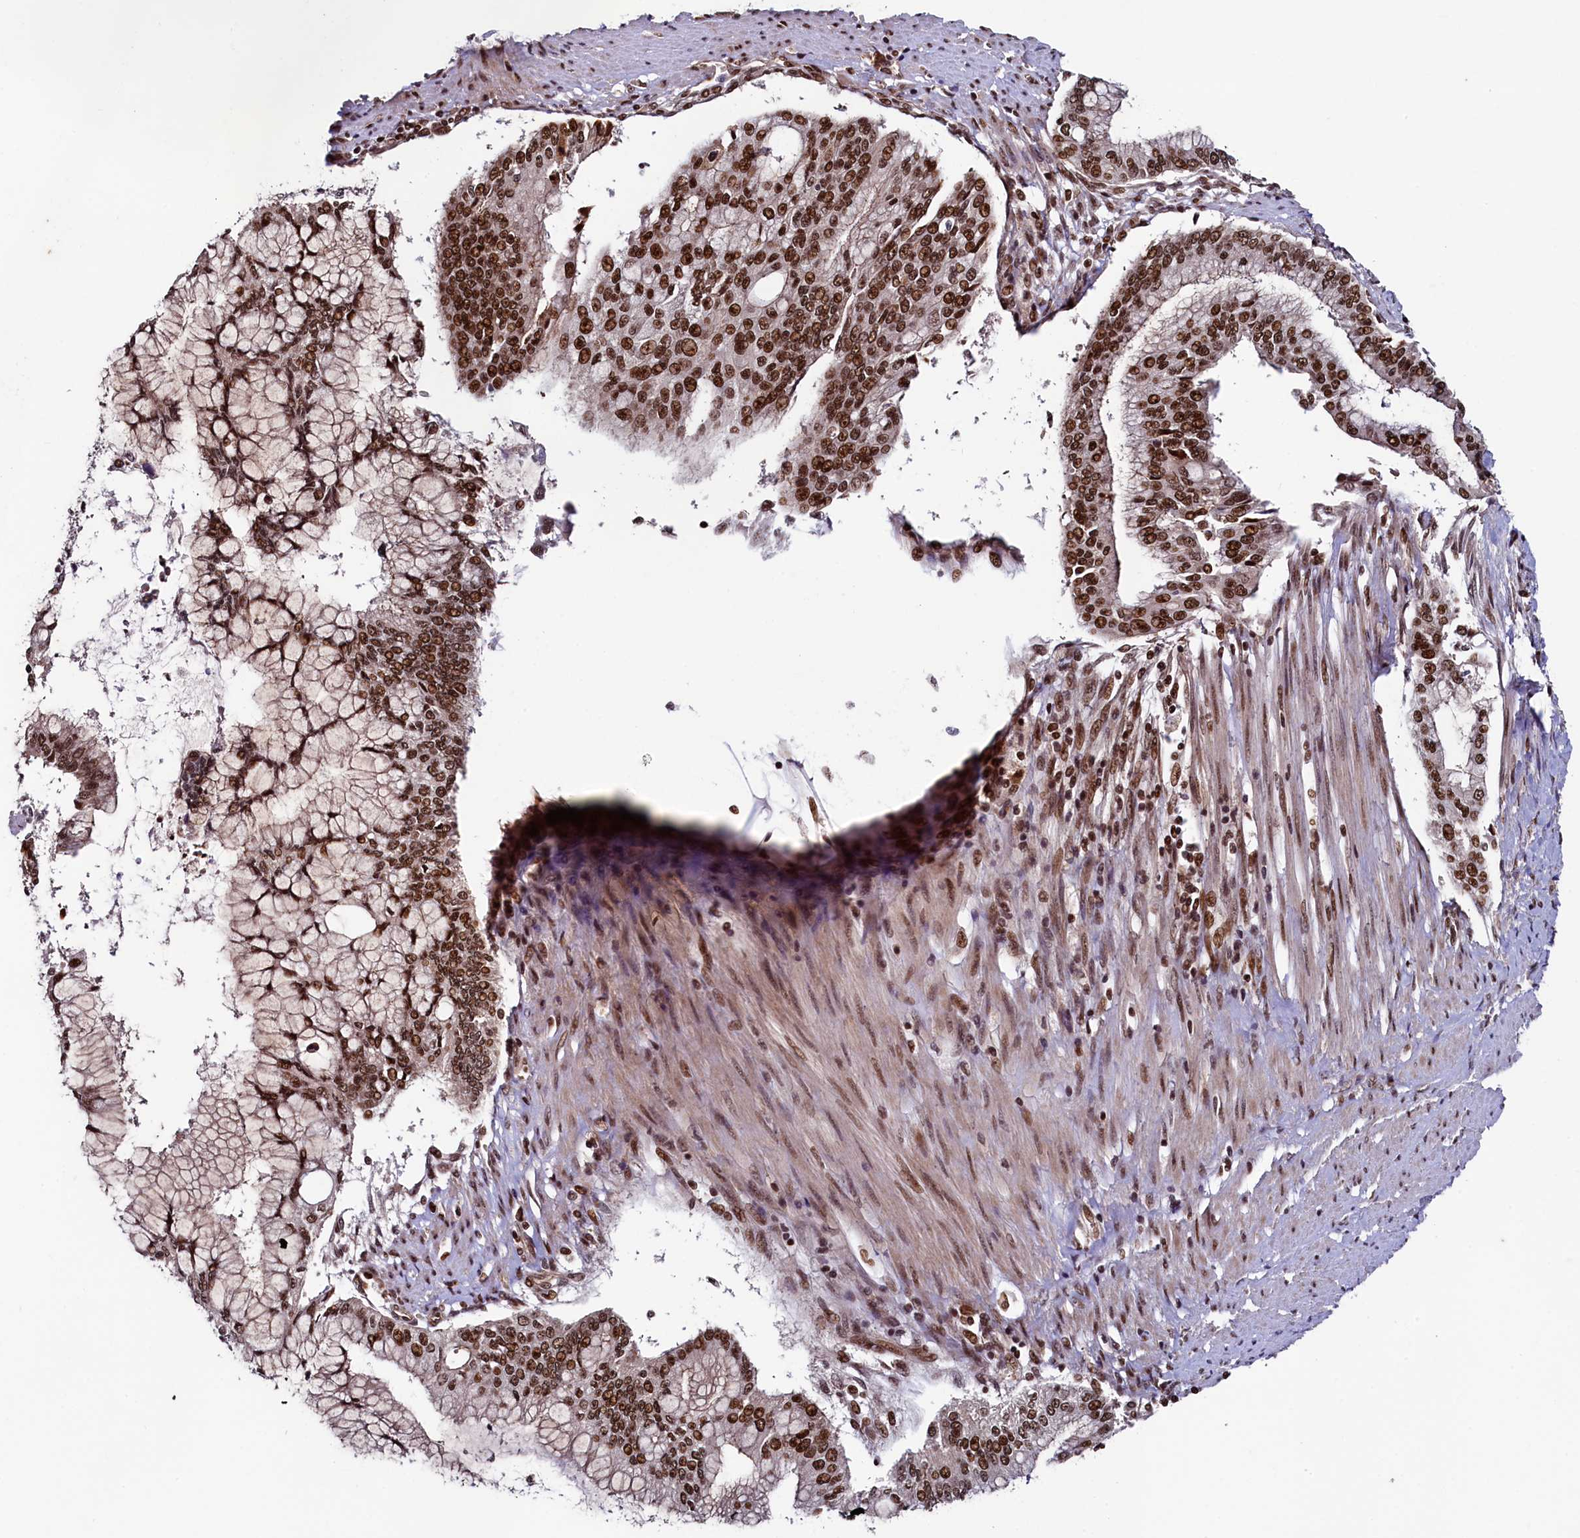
{"staining": {"intensity": "strong", "quantity": ">75%", "location": "nuclear"}, "tissue": "pancreatic cancer", "cell_type": "Tumor cells", "image_type": "cancer", "snomed": [{"axis": "morphology", "description": "Adenocarcinoma, NOS"}, {"axis": "topography", "description": "Pancreas"}], "caption": "The immunohistochemical stain shows strong nuclear expression in tumor cells of pancreatic adenocarcinoma tissue. The protein is shown in brown color, while the nuclei are stained blue.", "gene": "LEO1", "patient": {"sex": "male", "age": 46}}